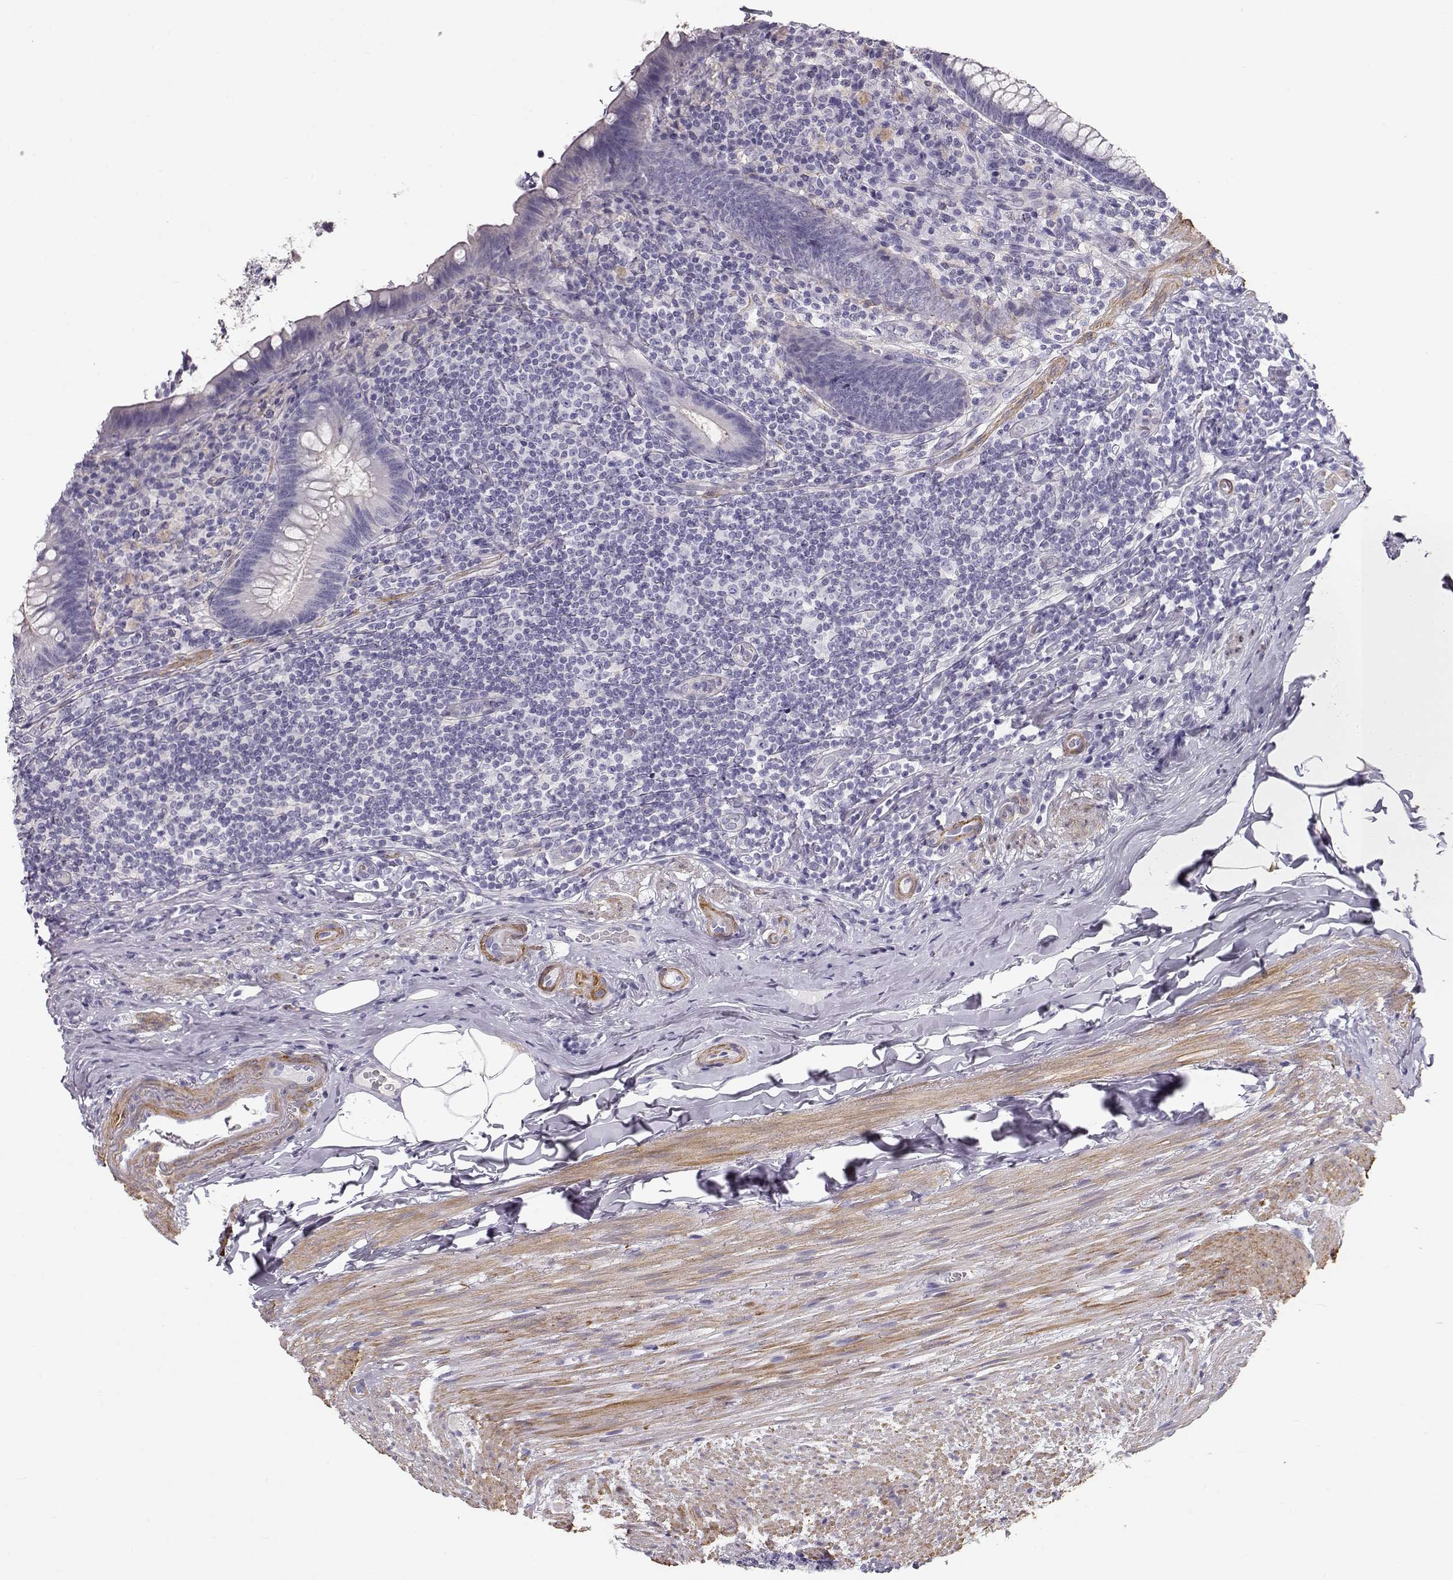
{"staining": {"intensity": "negative", "quantity": "none", "location": "none"}, "tissue": "appendix", "cell_type": "Glandular cells", "image_type": "normal", "snomed": [{"axis": "morphology", "description": "Normal tissue, NOS"}, {"axis": "topography", "description": "Appendix"}], "caption": "DAB (3,3'-diaminobenzidine) immunohistochemical staining of normal human appendix shows no significant expression in glandular cells. (DAB (3,3'-diaminobenzidine) immunohistochemistry, high magnification).", "gene": "SLITRK3", "patient": {"sex": "male", "age": 47}}